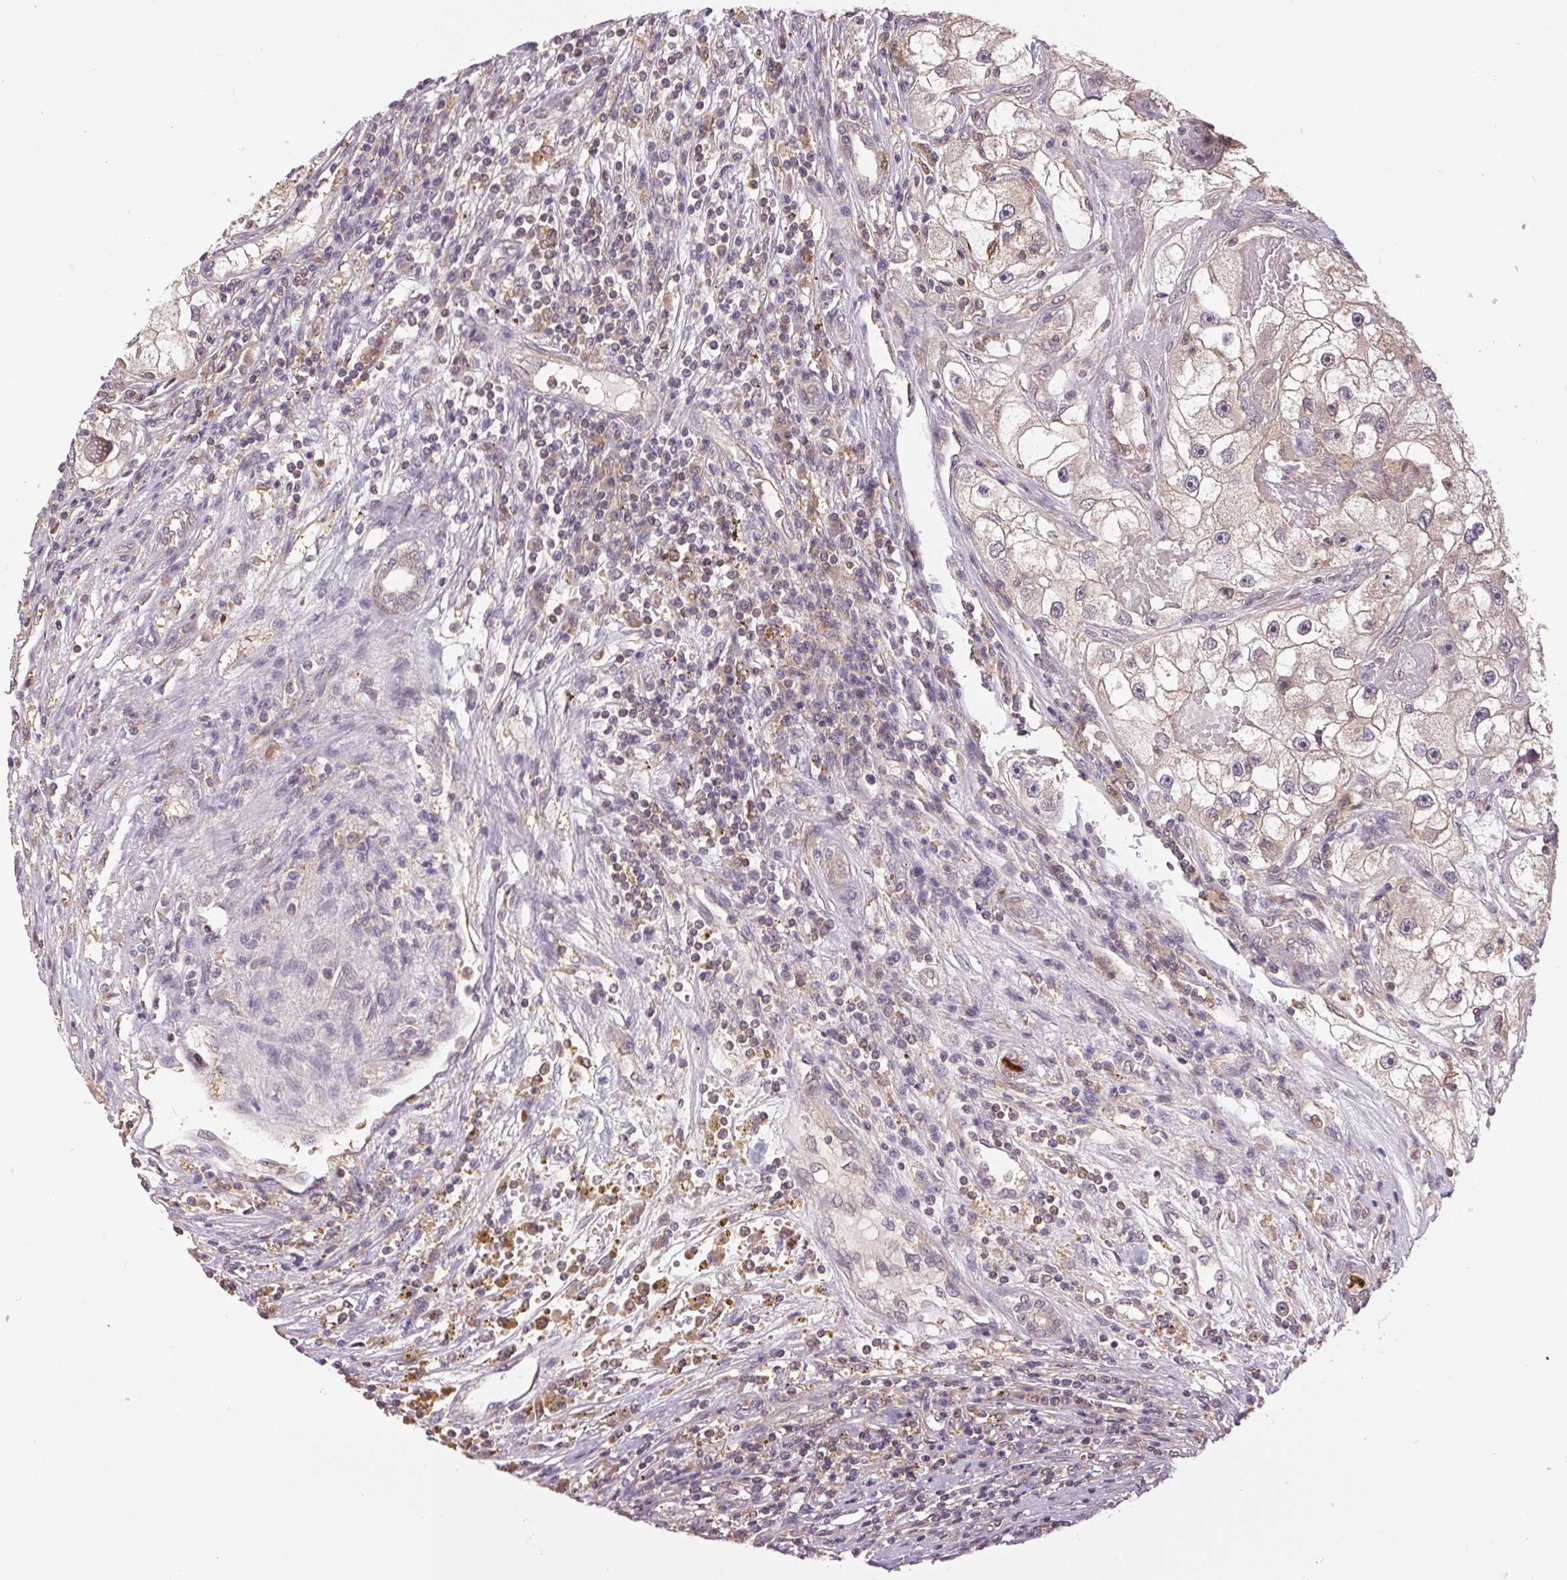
{"staining": {"intensity": "weak", "quantity": "<25%", "location": "cytoplasmic/membranous"}, "tissue": "renal cancer", "cell_type": "Tumor cells", "image_type": "cancer", "snomed": [{"axis": "morphology", "description": "Adenocarcinoma, NOS"}, {"axis": "topography", "description": "Kidney"}], "caption": "This micrograph is of renal cancer stained with immunohistochemistry to label a protein in brown with the nuclei are counter-stained blue. There is no positivity in tumor cells.", "gene": "GDI2", "patient": {"sex": "male", "age": 63}}